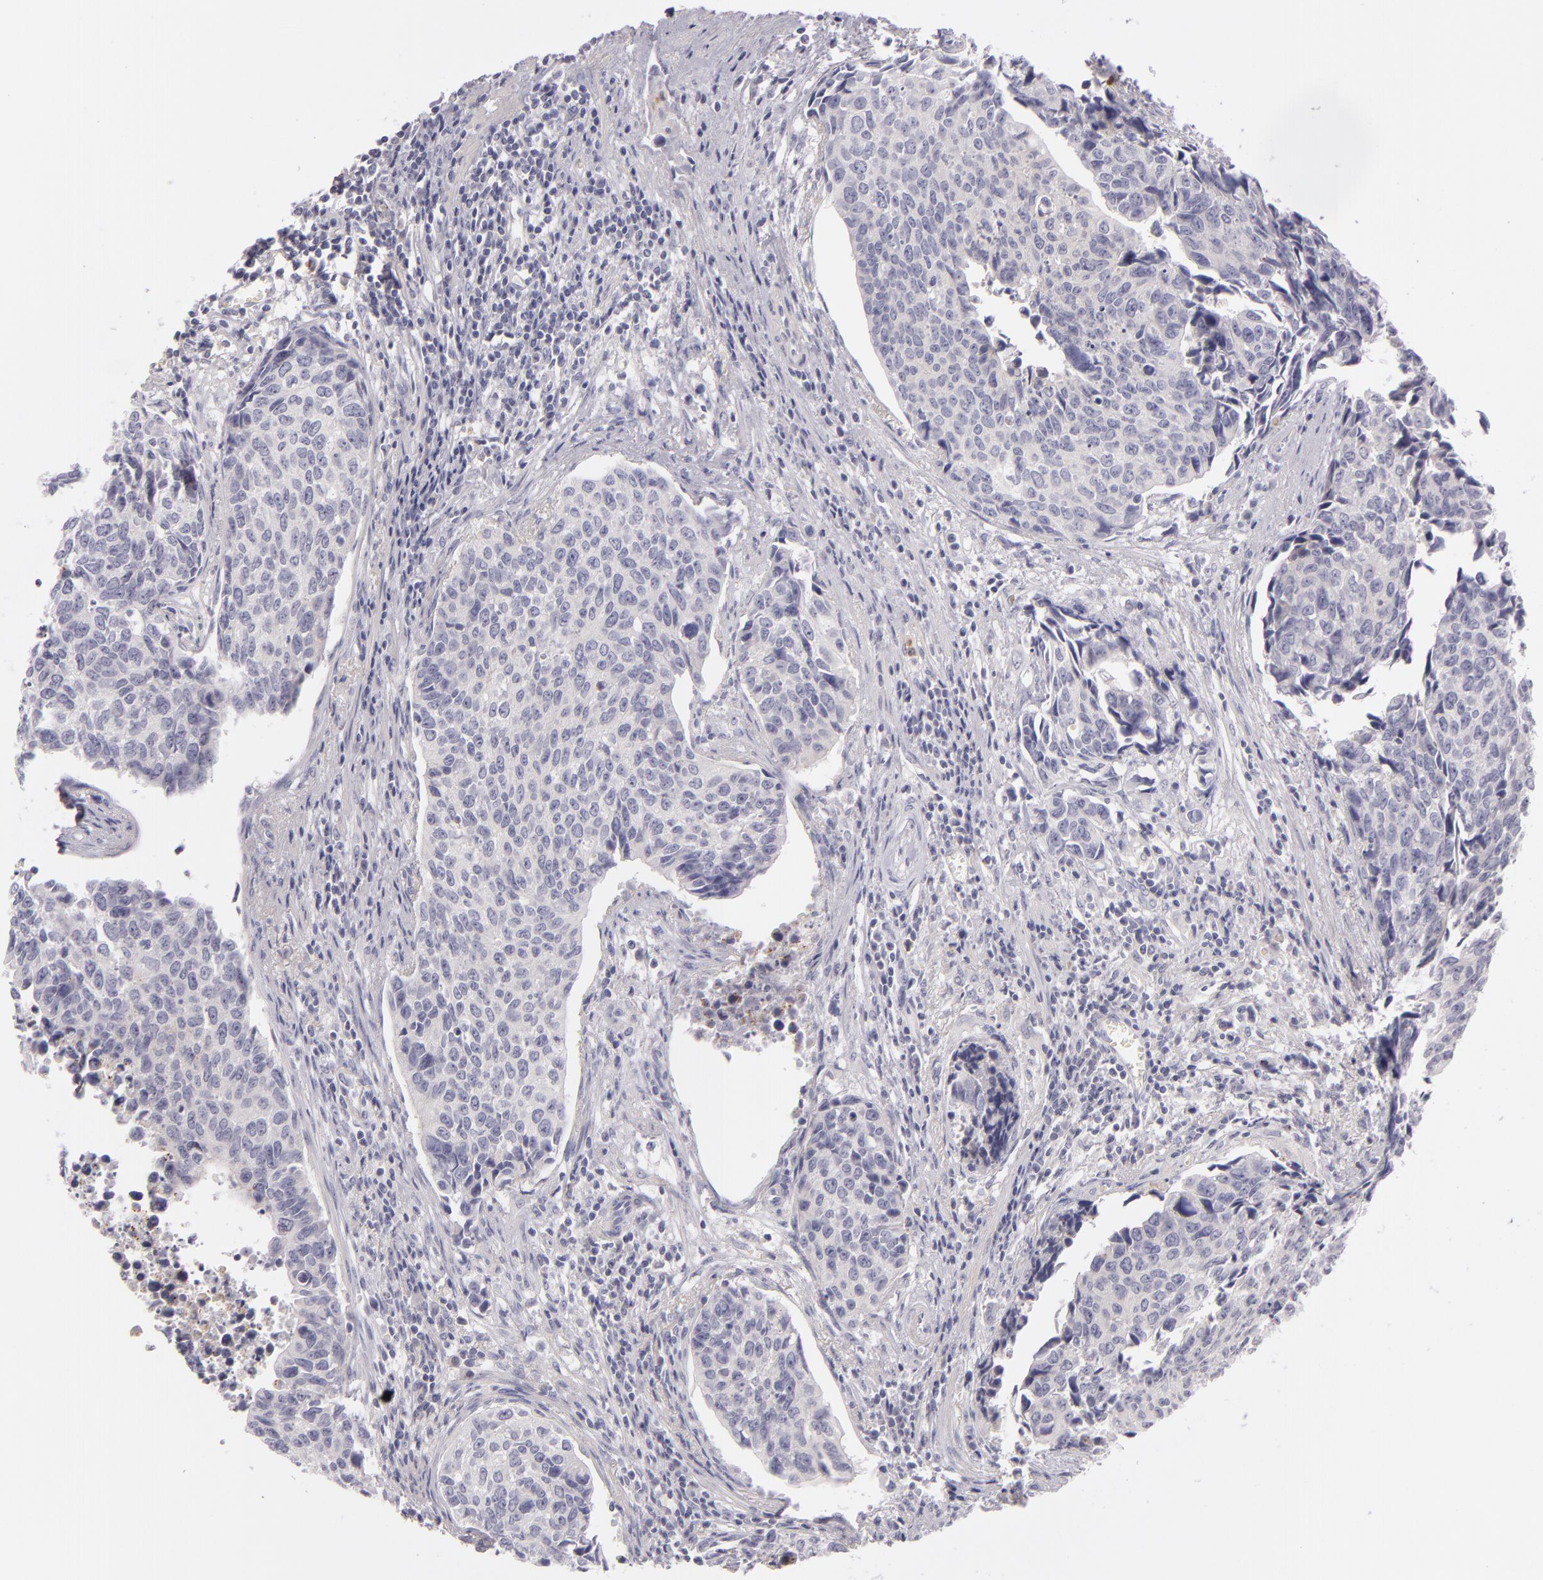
{"staining": {"intensity": "negative", "quantity": "none", "location": "none"}, "tissue": "urothelial cancer", "cell_type": "Tumor cells", "image_type": "cancer", "snomed": [{"axis": "morphology", "description": "Urothelial carcinoma, High grade"}, {"axis": "topography", "description": "Urinary bladder"}], "caption": "Immunohistochemical staining of urothelial cancer reveals no significant expression in tumor cells.", "gene": "FAM181A", "patient": {"sex": "male", "age": 81}}